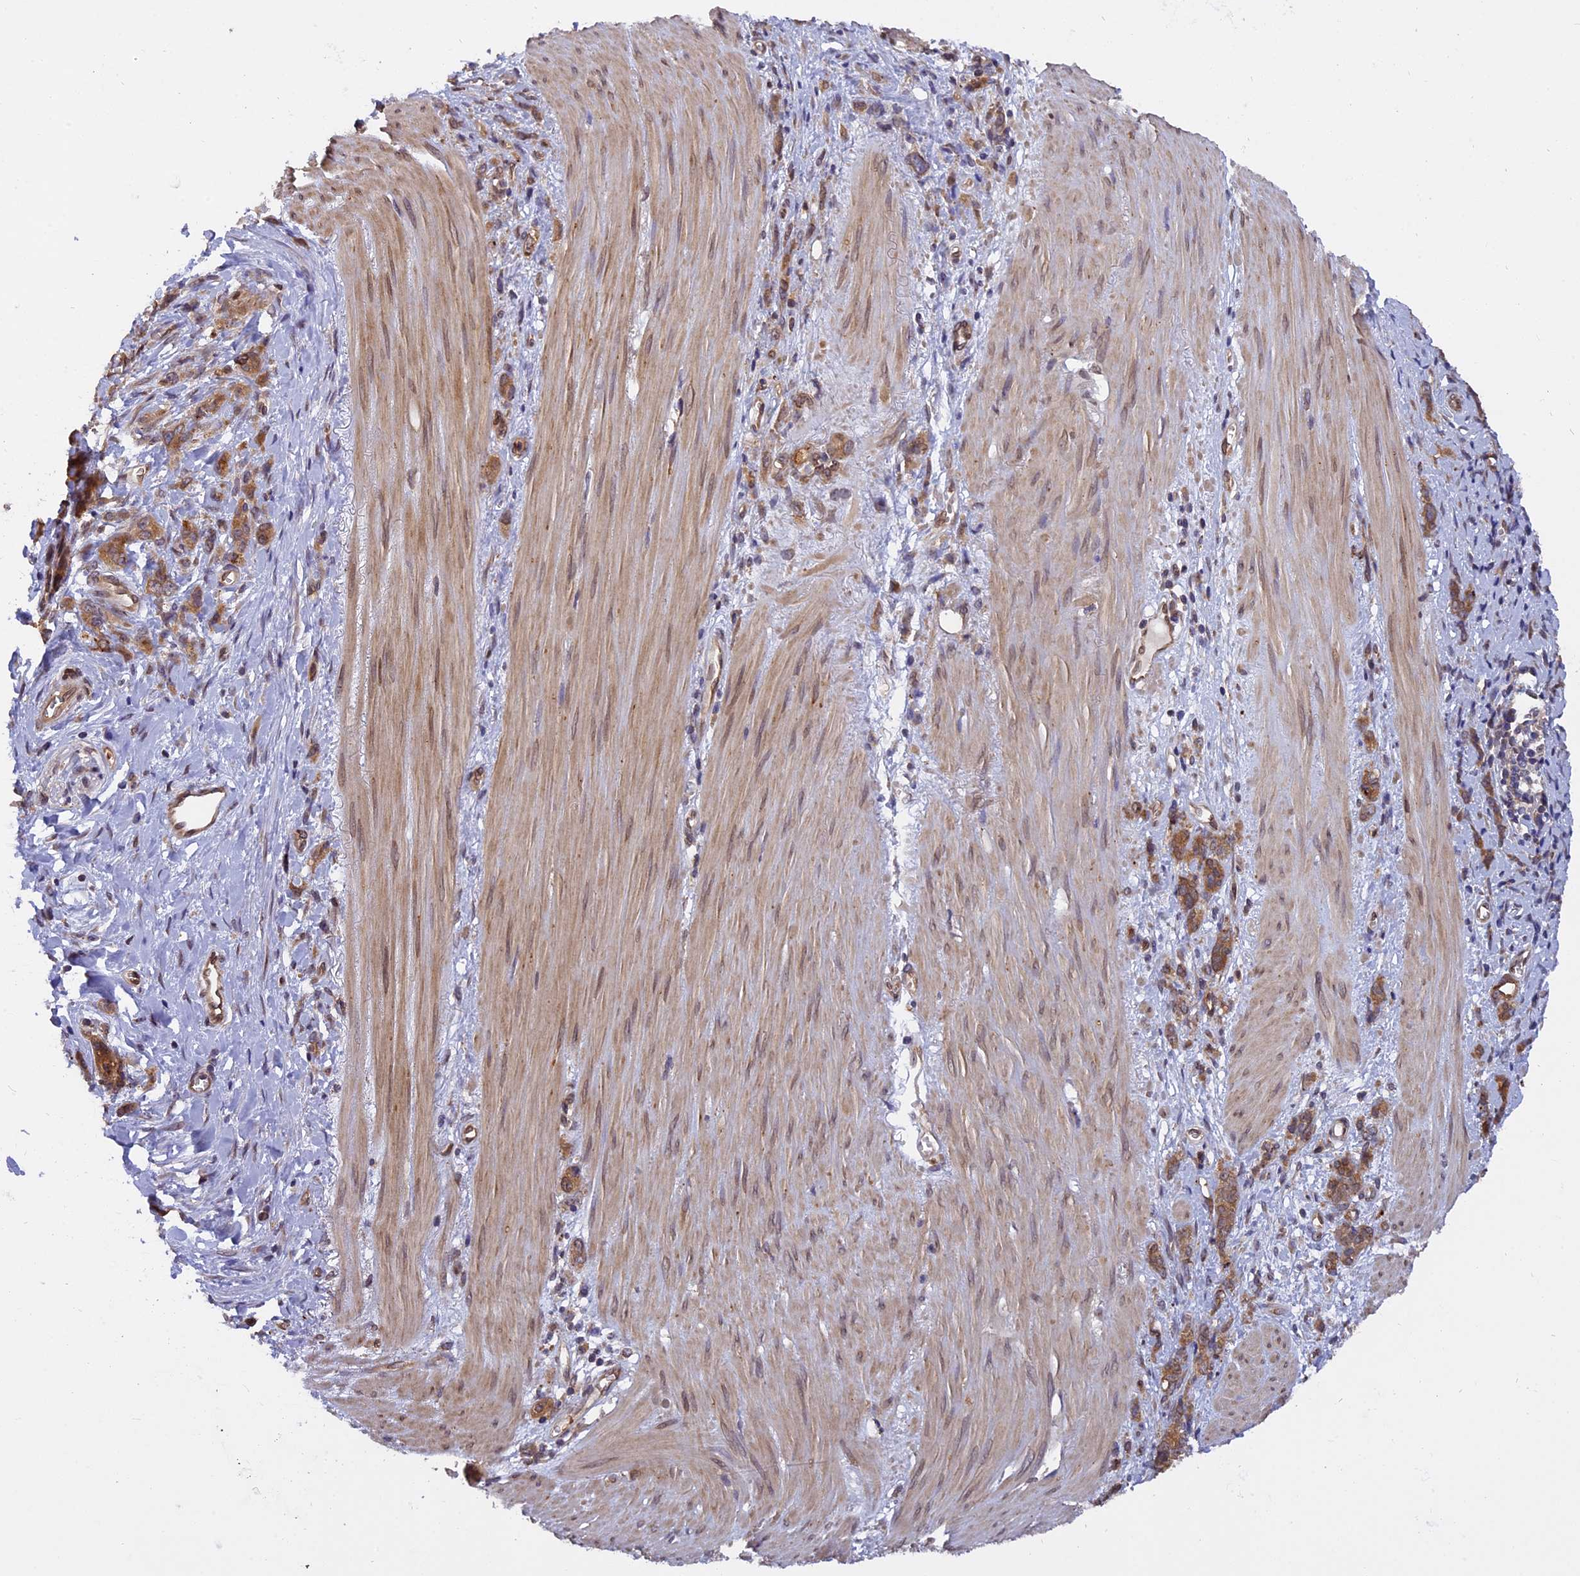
{"staining": {"intensity": "moderate", "quantity": ">75%", "location": "cytoplasmic/membranous"}, "tissue": "stomach cancer", "cell_type": "Tumor cells", "image_type": "cancer", "snomed": [{"axis": "morphology", "description": "Adenocarcinoma, NOS"}, {"axis": "topography", "description": "Stomach"}], "caption": "Immunohistochemistry photomicrograph of neoplastic tissue: adenocarcinoma (stomach) stained using IHC demonstrates medium levels of moderate protein expression localized specifically in the cytoplasmic/membranous of tumor cells, appearing as a cytoplasmic/membranous brown color.", "gene": "CHMP2A", "patient": {"sex": "female", "age": 76}}